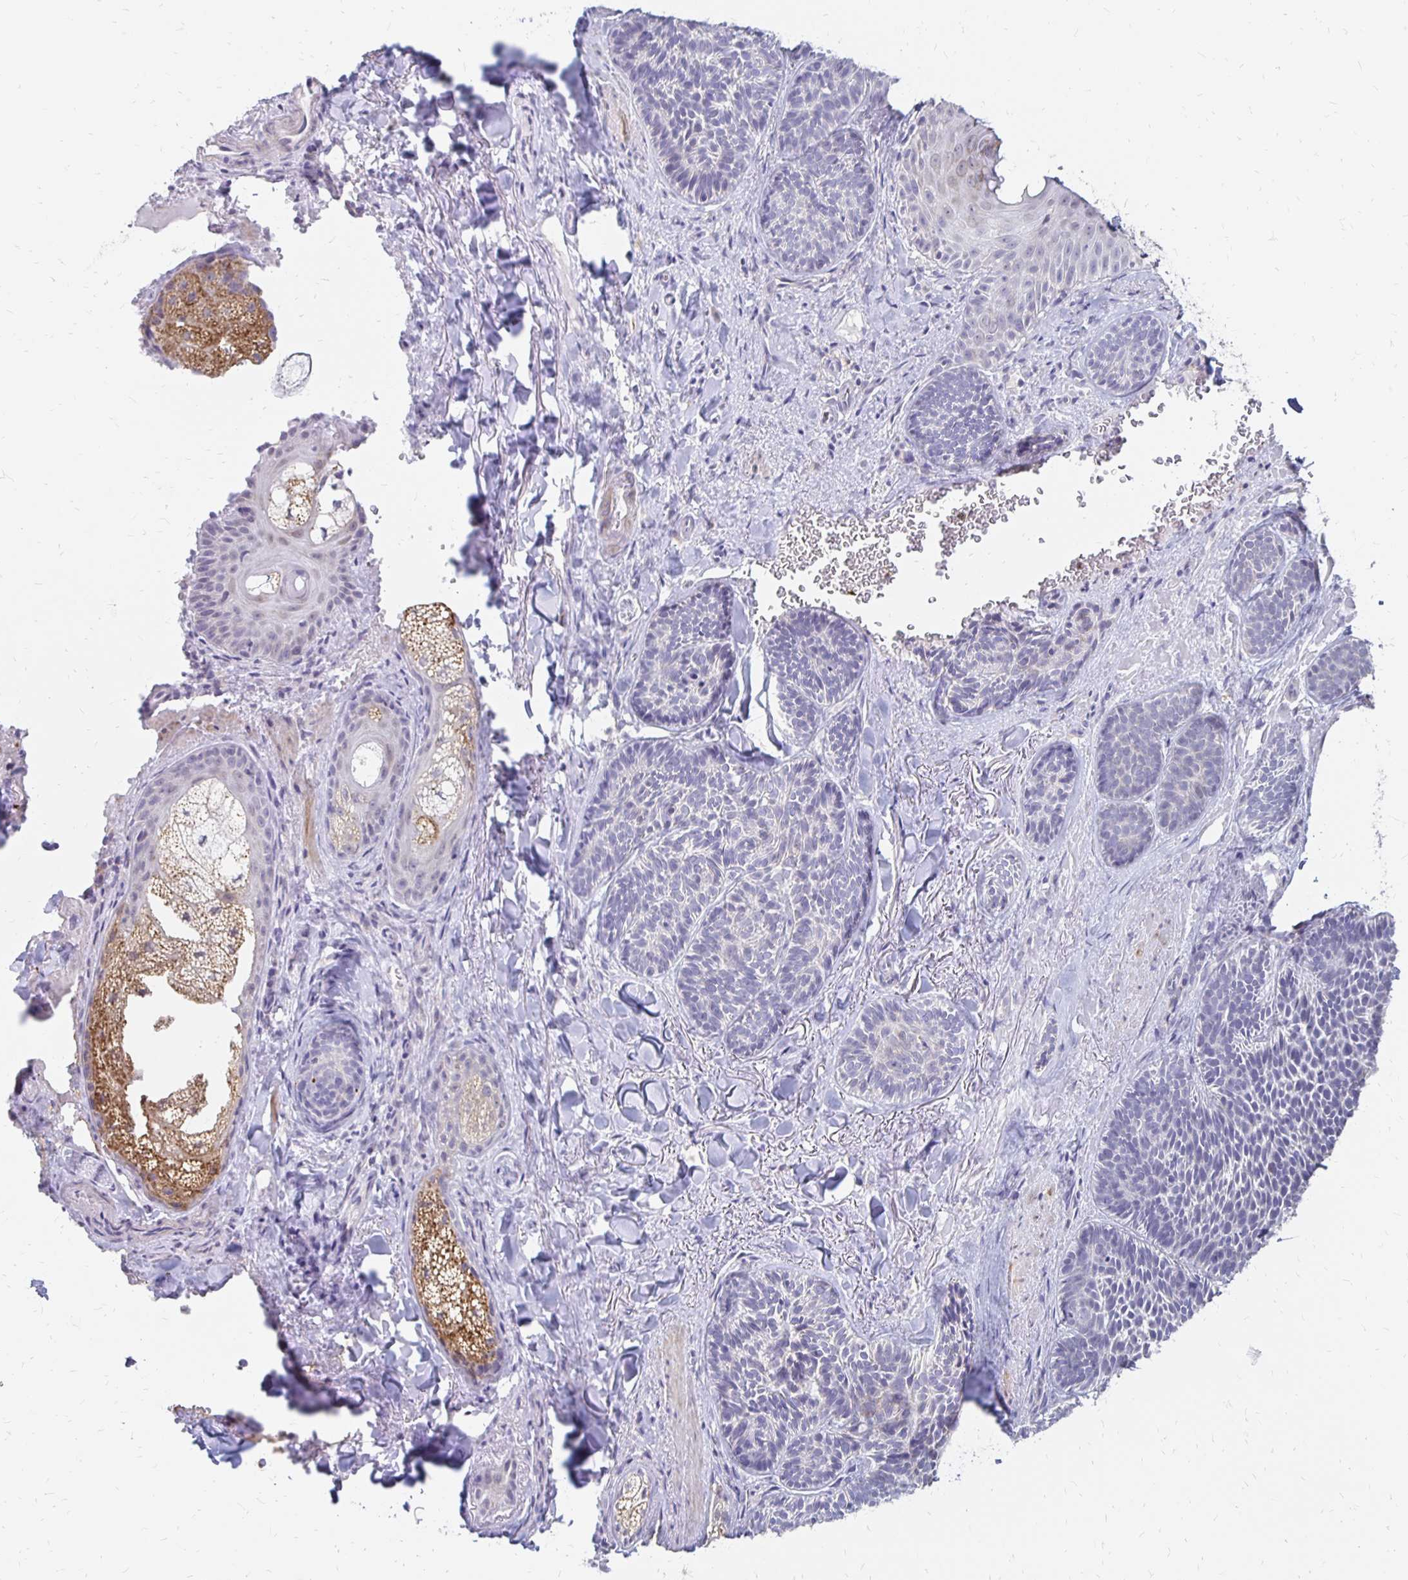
{"staining": {"intensity": "negative", "quantity": "none", "location": "none"}, "tissue": "skin cancer", "cell_type": "Tumor cells", "image_type": "cancer", "snomed": [{"axis": "morphology", "description": "Basal cell carcinoma"}, {"axis": "topography", "description": "Skin"}], "caption": "Immunohistochemistry (IHC) image of basal cell carcinoma (skin) stained for a protein (brown), which demonstrates no positivity in tumor cells.", "gene": "ATOSB", "patient": {"sex": "male", "age": 81}}